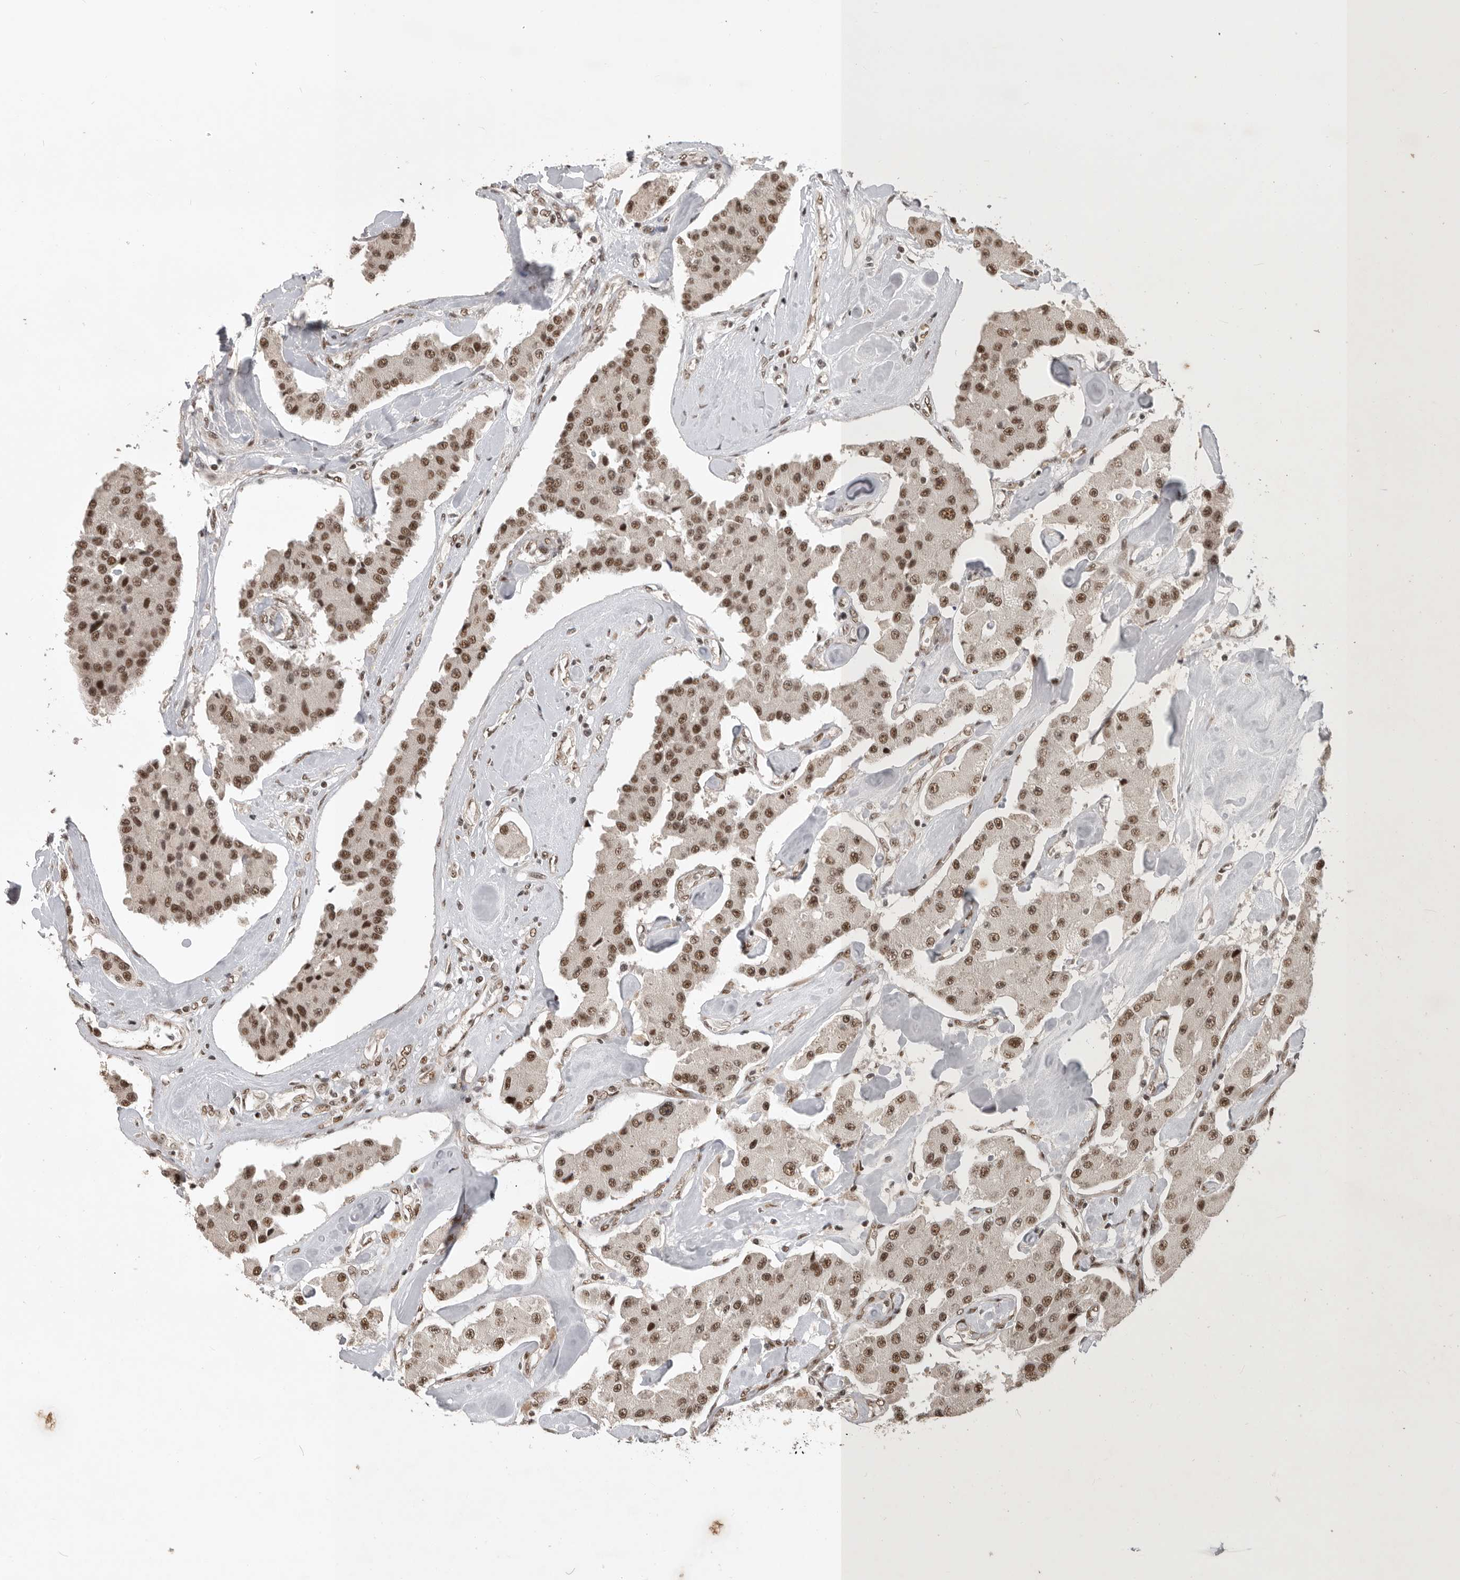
{"staining": {"intensity": "moderate", "quantity": ">75%", "location": "nuclear"}, "tissue": "carcinoid", "cell_type": "Tumor cells", "image_type": "cancer", "snomed": [{"axis": "morphology", "description": "Carcinoid, malignant, NOS"}, {"axis": "topography", "description": "Pancreas"}], "caption": "A micrograph showing moderate nuclear expression in about >75% of tumor cells in carcinoid (malignant), as visualized by brown immunohistochemical staining.", "gene": "CBLL1", "patient": {"sex": "male", "age": 41}}